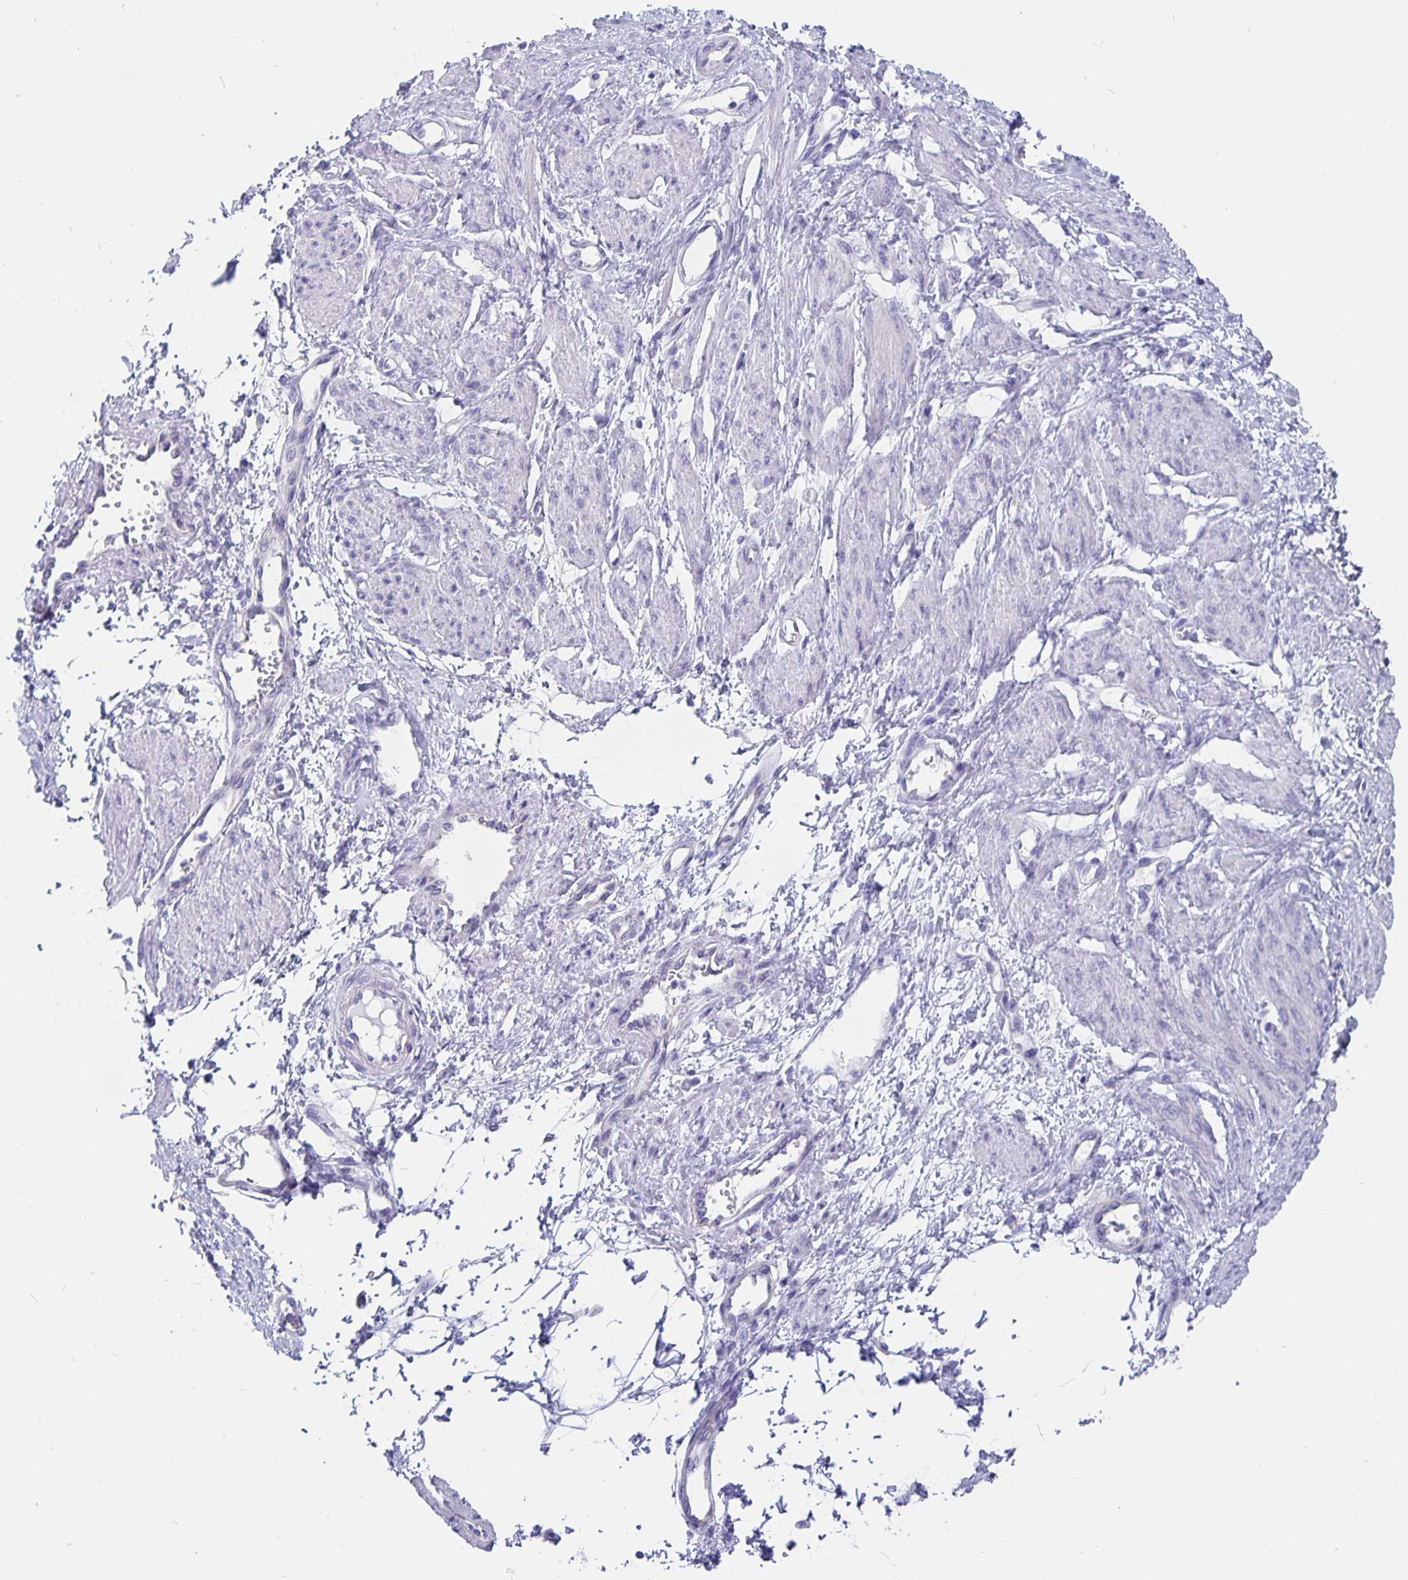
{"staining": {"intensity": "negative", "quantity": "none", "location": "none"}, "tissue": "smooth muscle", "cell_type": "Smooth muscle cells", "image_type": "normal", "snomed": [{"axis": "morphology", "description": "Normal tissue, NOS"}, {"axis": "topography", "description": "Smooth muscle"}, {"axis": "topography", "description": "Uterus"}], "caption": "IHC micrograph of normal smooth muscle stained for a protein (brown), which displays no positivity in smooth muscle cells. (DAB IHC, high magnification).", "gene": "CFAP74", "patient": {"sex": "female", "age": 39}}